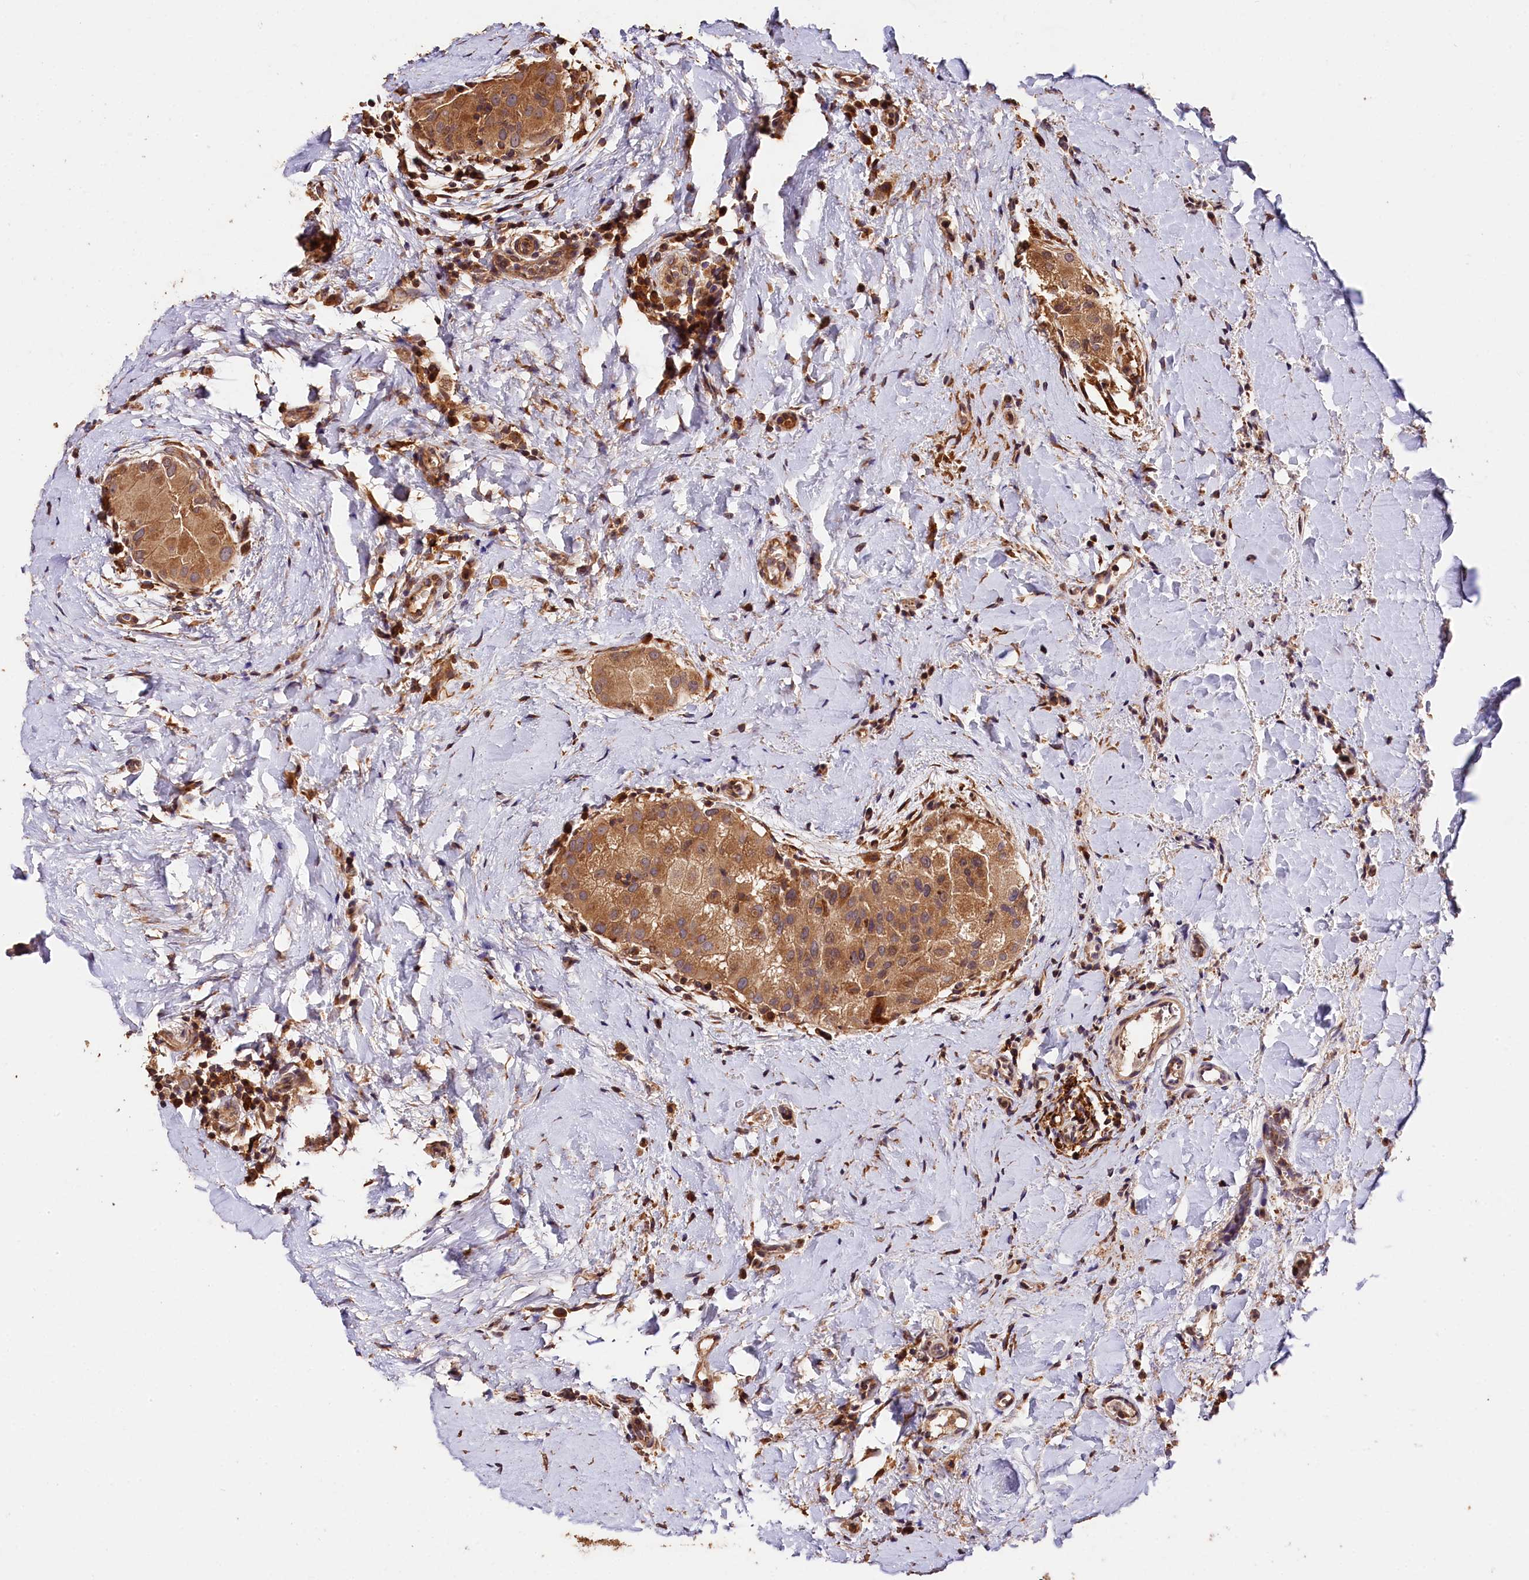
{"staining": {"intensity": "moderate", "quantity": ">75%", "location": "cytoplasmic/membranous"}, "tissue": "thyroid cancer", "cell_type": "Tumor cells", "image_type": "cancer", "snomed": [{"axis": "morphology", "description": "Papillary adenocarcinoma, NOS"}, {"axis": "topography", "description": "Thyroid gland"}], "caption": "Tumor cells display moderate cytoplasmic/membranous positivity in approximately >75% of cells in thyroid cancer.", "gene": "KPTN", "patient": {"sex": "male", "age": 33}}